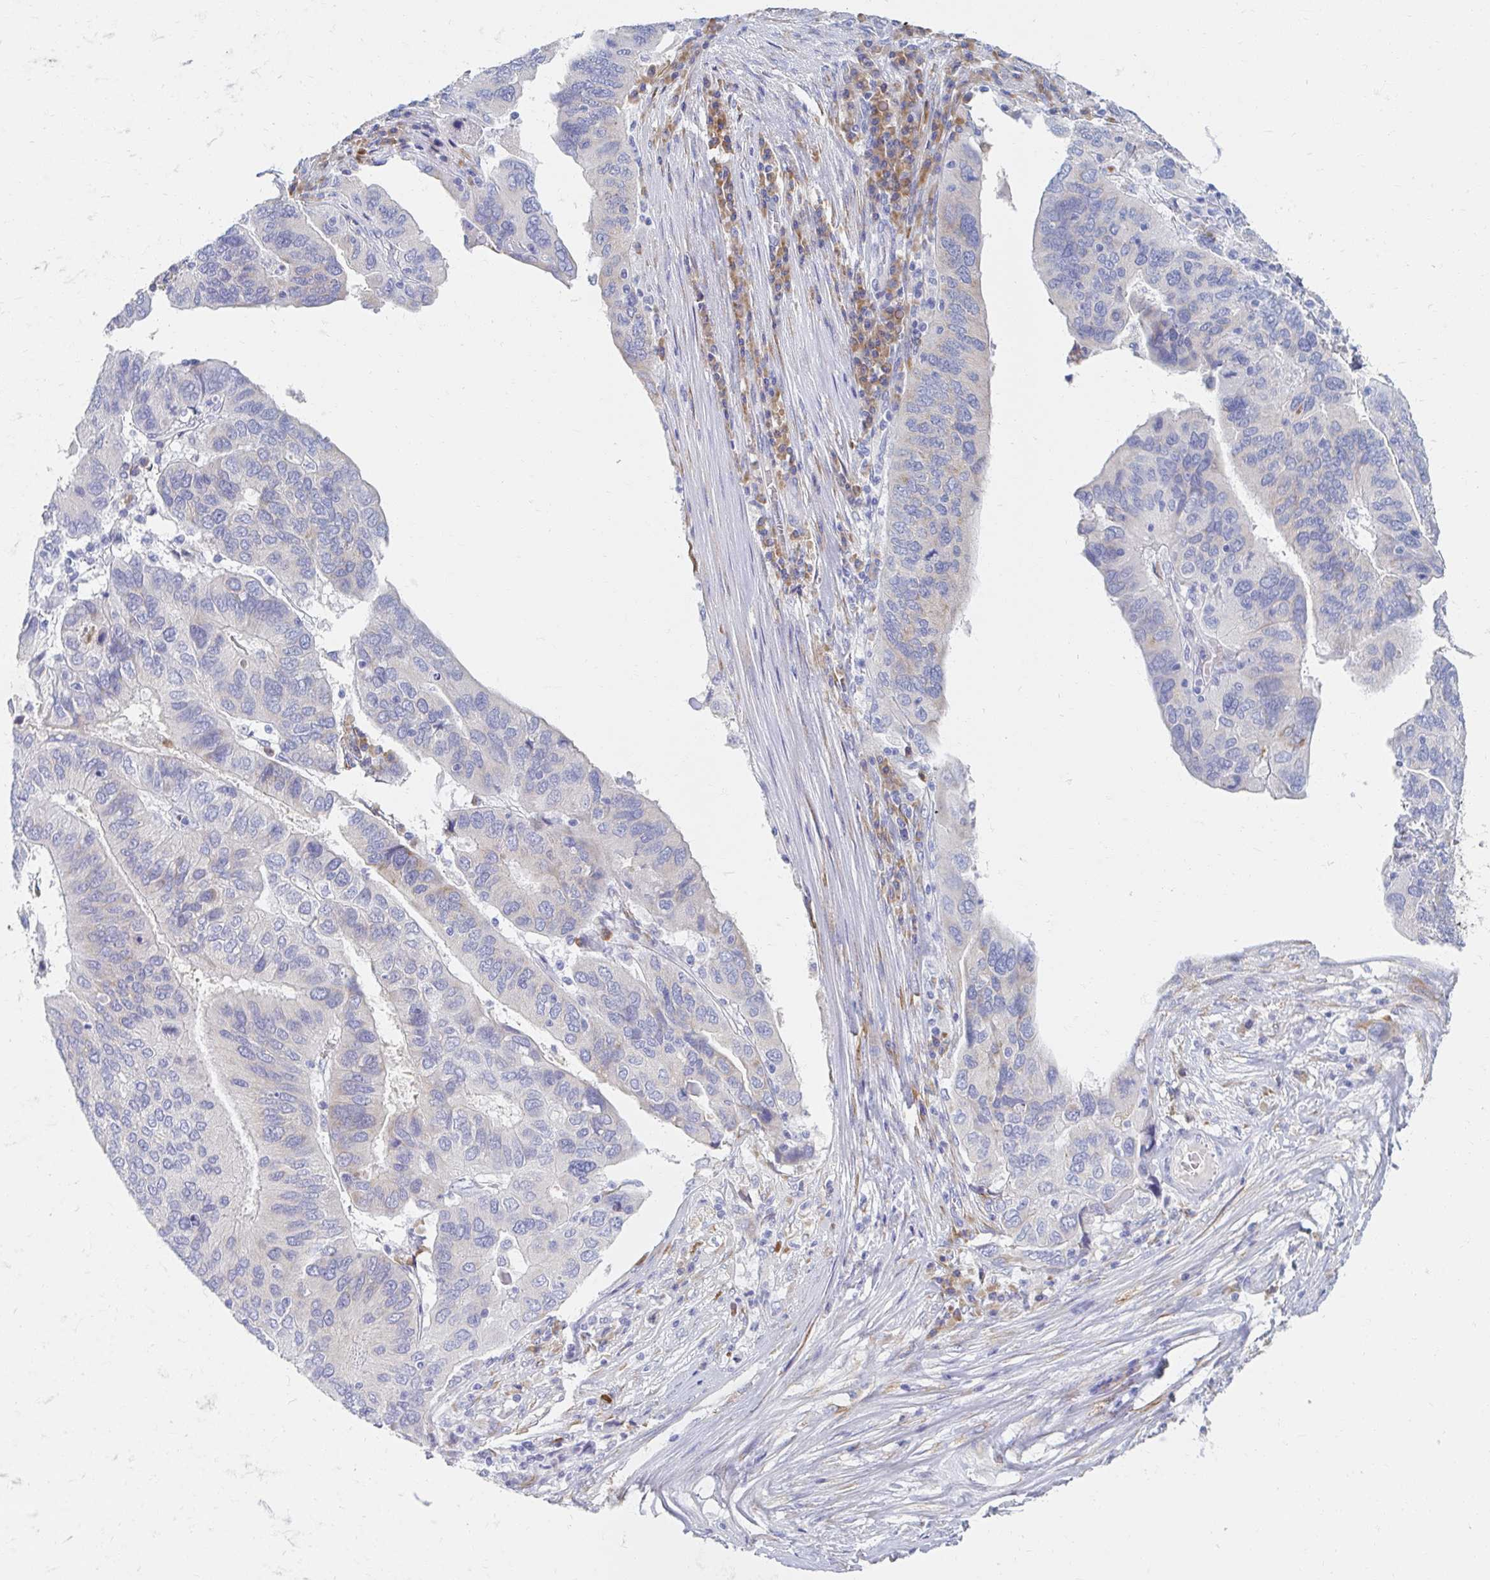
{"staining": {"intensity": "moderate", "quantity": "<25%", "location": "cytoplasmic/membranous"}, "tissue": "ovarian cancer", "cell_type": "Tumor cells", "image_type": "cancer", "snomed": [{"axis": "morphology", "description": "Cystadenocarcinoma, serous, NOS"}, {"axis": "topography", "description": "Ovary"}], "caption": "Protein staining of ovarian cancer (serous cystadenocarcinoma) tissue shows moderate cytoplasmic/membranous positivity in approximately <25% of tumor cells.", "gene": "MYLK2", "patient": {"sex": "female", "age": 79}}